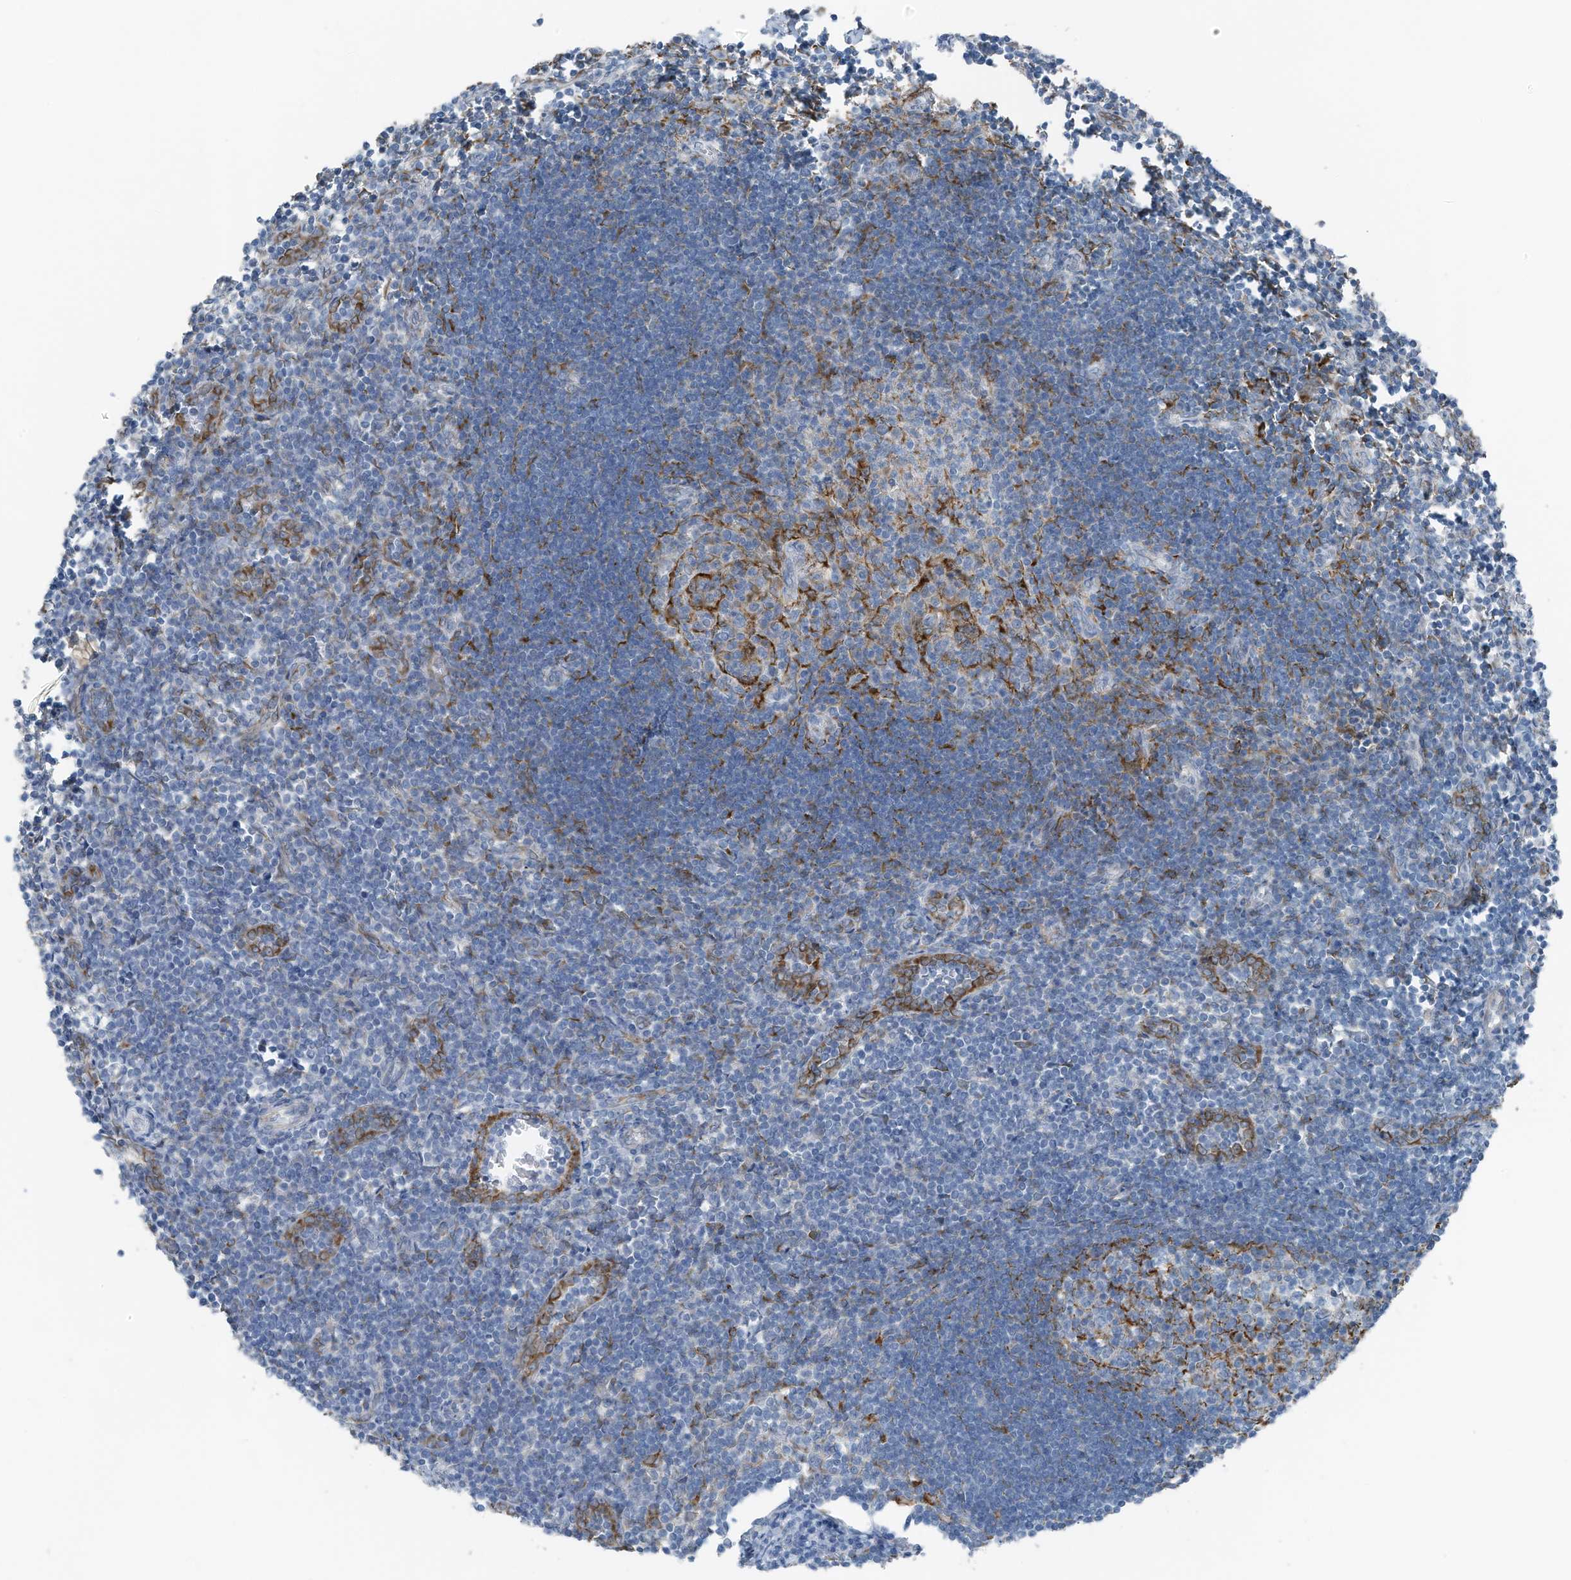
{"staining": {"intensity": "negative", "quantity": "none", "location": "none"}, "tissue": "lymph node", "cell_type": "Germinal center cells", "image_type": "normal", "snomed": [{"axis": "morphology", "description": "Normal tissue, NOS"}, {"axis": "morphology", "description": "Malignant melanoma, Metastatic site"}, {"axis": "topography", "description": "Lymph node"}], "caption": "The photomicrograph exhibits no significant staining in germinal center cells of lymph node. (DAB (3,3'-diaminobenzidine) immunohistochemistry, high magnification).", "gene": "ARHGEF33", "patient": {"sex": "male", "age": 41}}